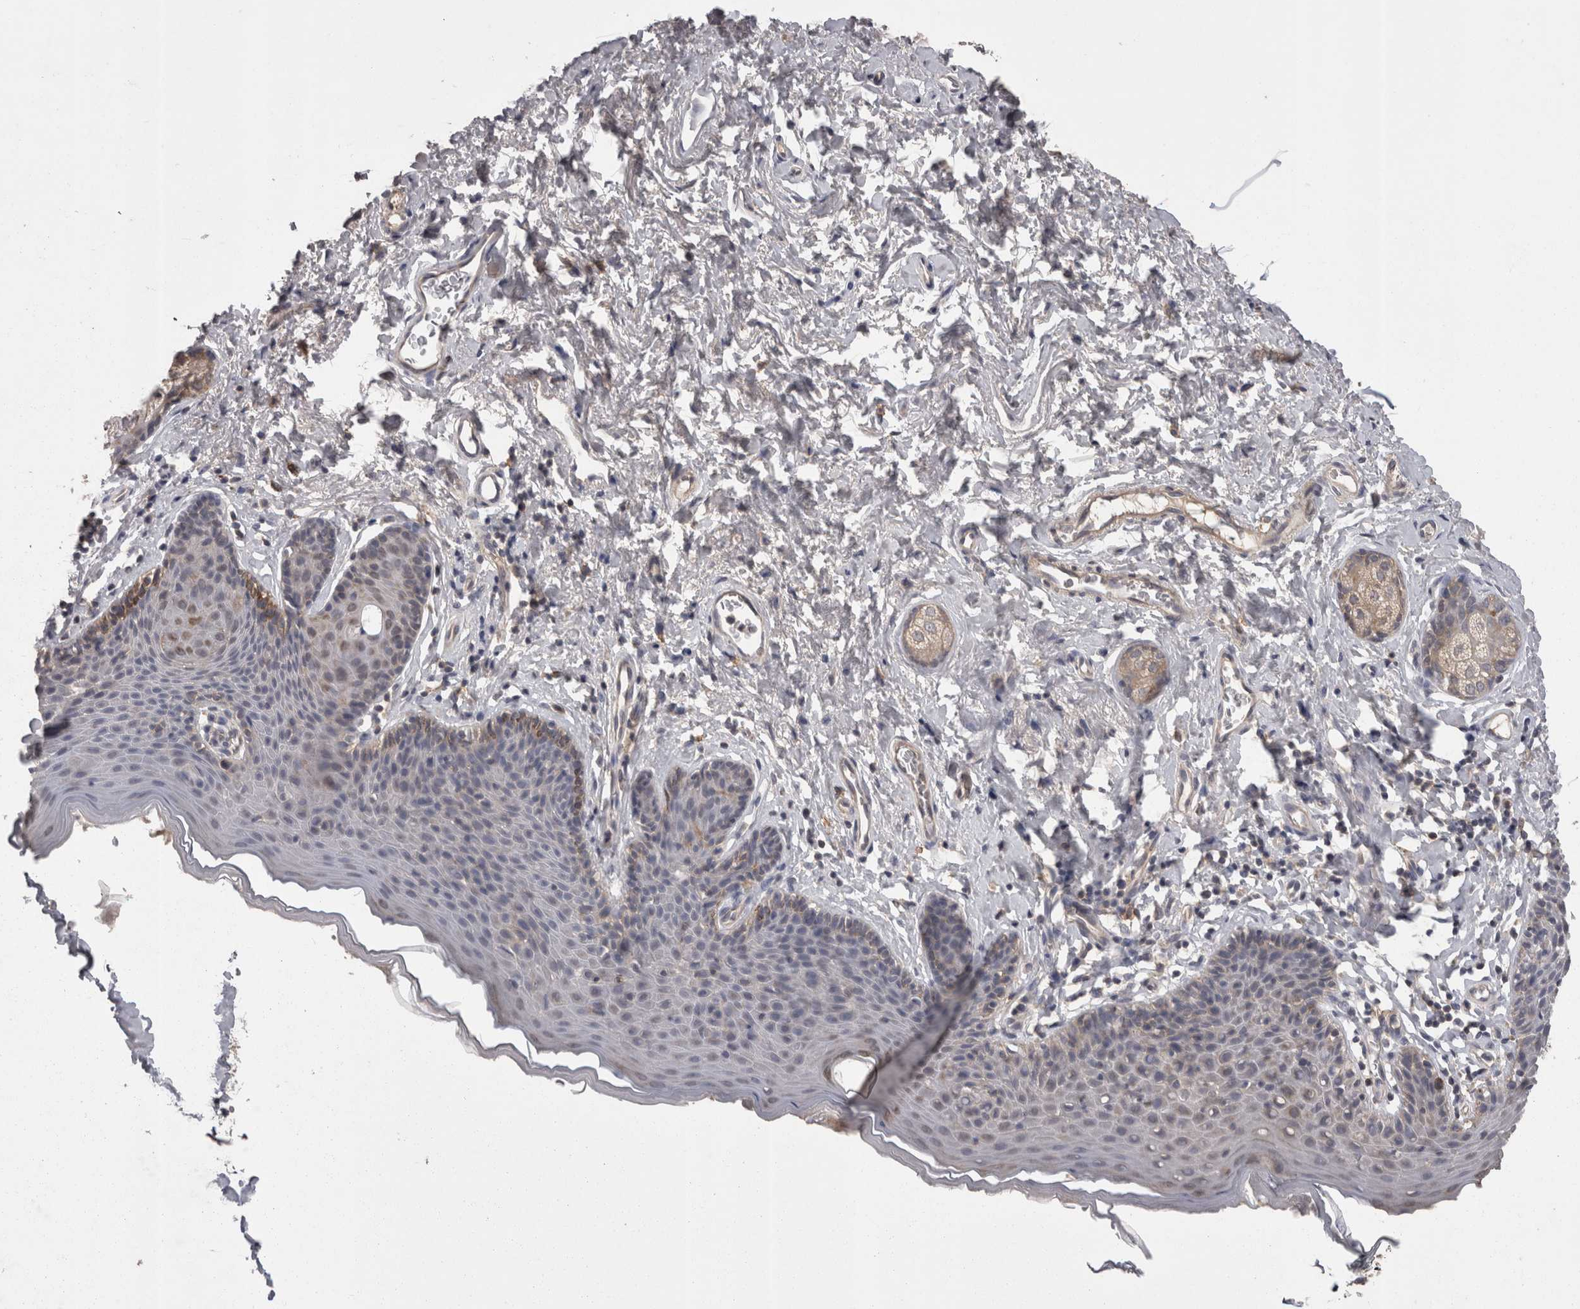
{"staining": {"intensity": "weak", "quantity": "25%-75%", "location": "cytoplasmic/membranous"}, "tissue": "skin", "cell_type": "Epidermal cells", "image_type": "normal", "snomed": [{"axis": "morphology", "description": "Normal tissue, NOS"}, {"axis": "topography", "description": "Vulva"}], "caption": "Protein expression analysis of unremarkable human skin reveals weak cytoplasmic/membranous positivity in approximately 25%-75% of epidermal cells. (Brightfield microscopy of DAB IHC at high magnification).", "gene": "PON3", "patient": {"sex": "female", "age": 66}}